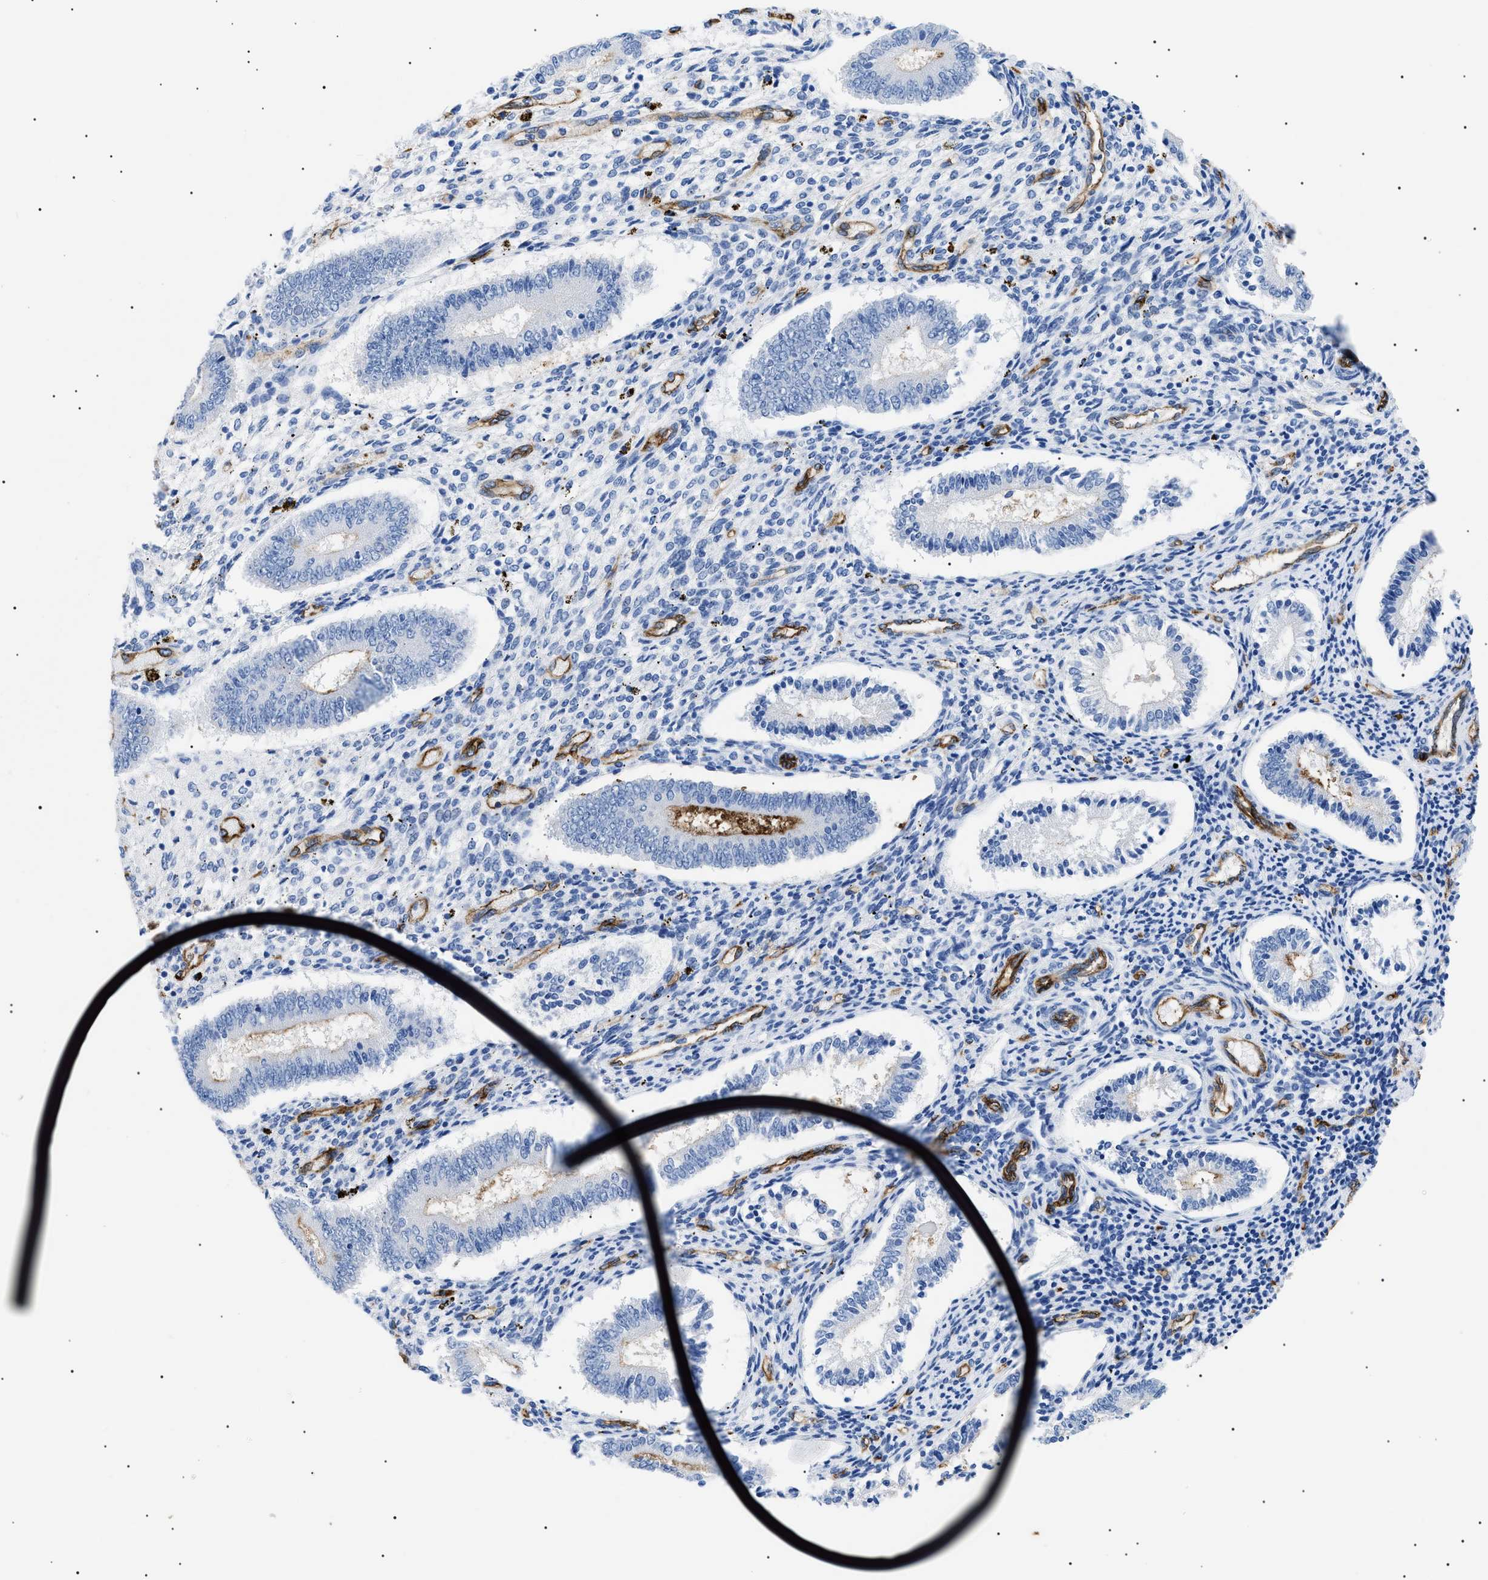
{"staining": {"intensity": "negative", "quantity": "none", "location": "none"}, "tissue": "endometrium", "cell_type": "Cells in endometrial stroma", "image_type": "normal", "snomed": [{"axis": "morphology", "description": "Normal tissue, NOS"}, {"axis": "topography", "description": "Endometrium"}], "caption": "Immunohistochemistry photomicrograph of benign human endometrium stained for a protein (brown), which reveals no expression in cells in endometrial stroma.", "gene": "PODXL", "patient": {"sex": "female", "age": 42}}